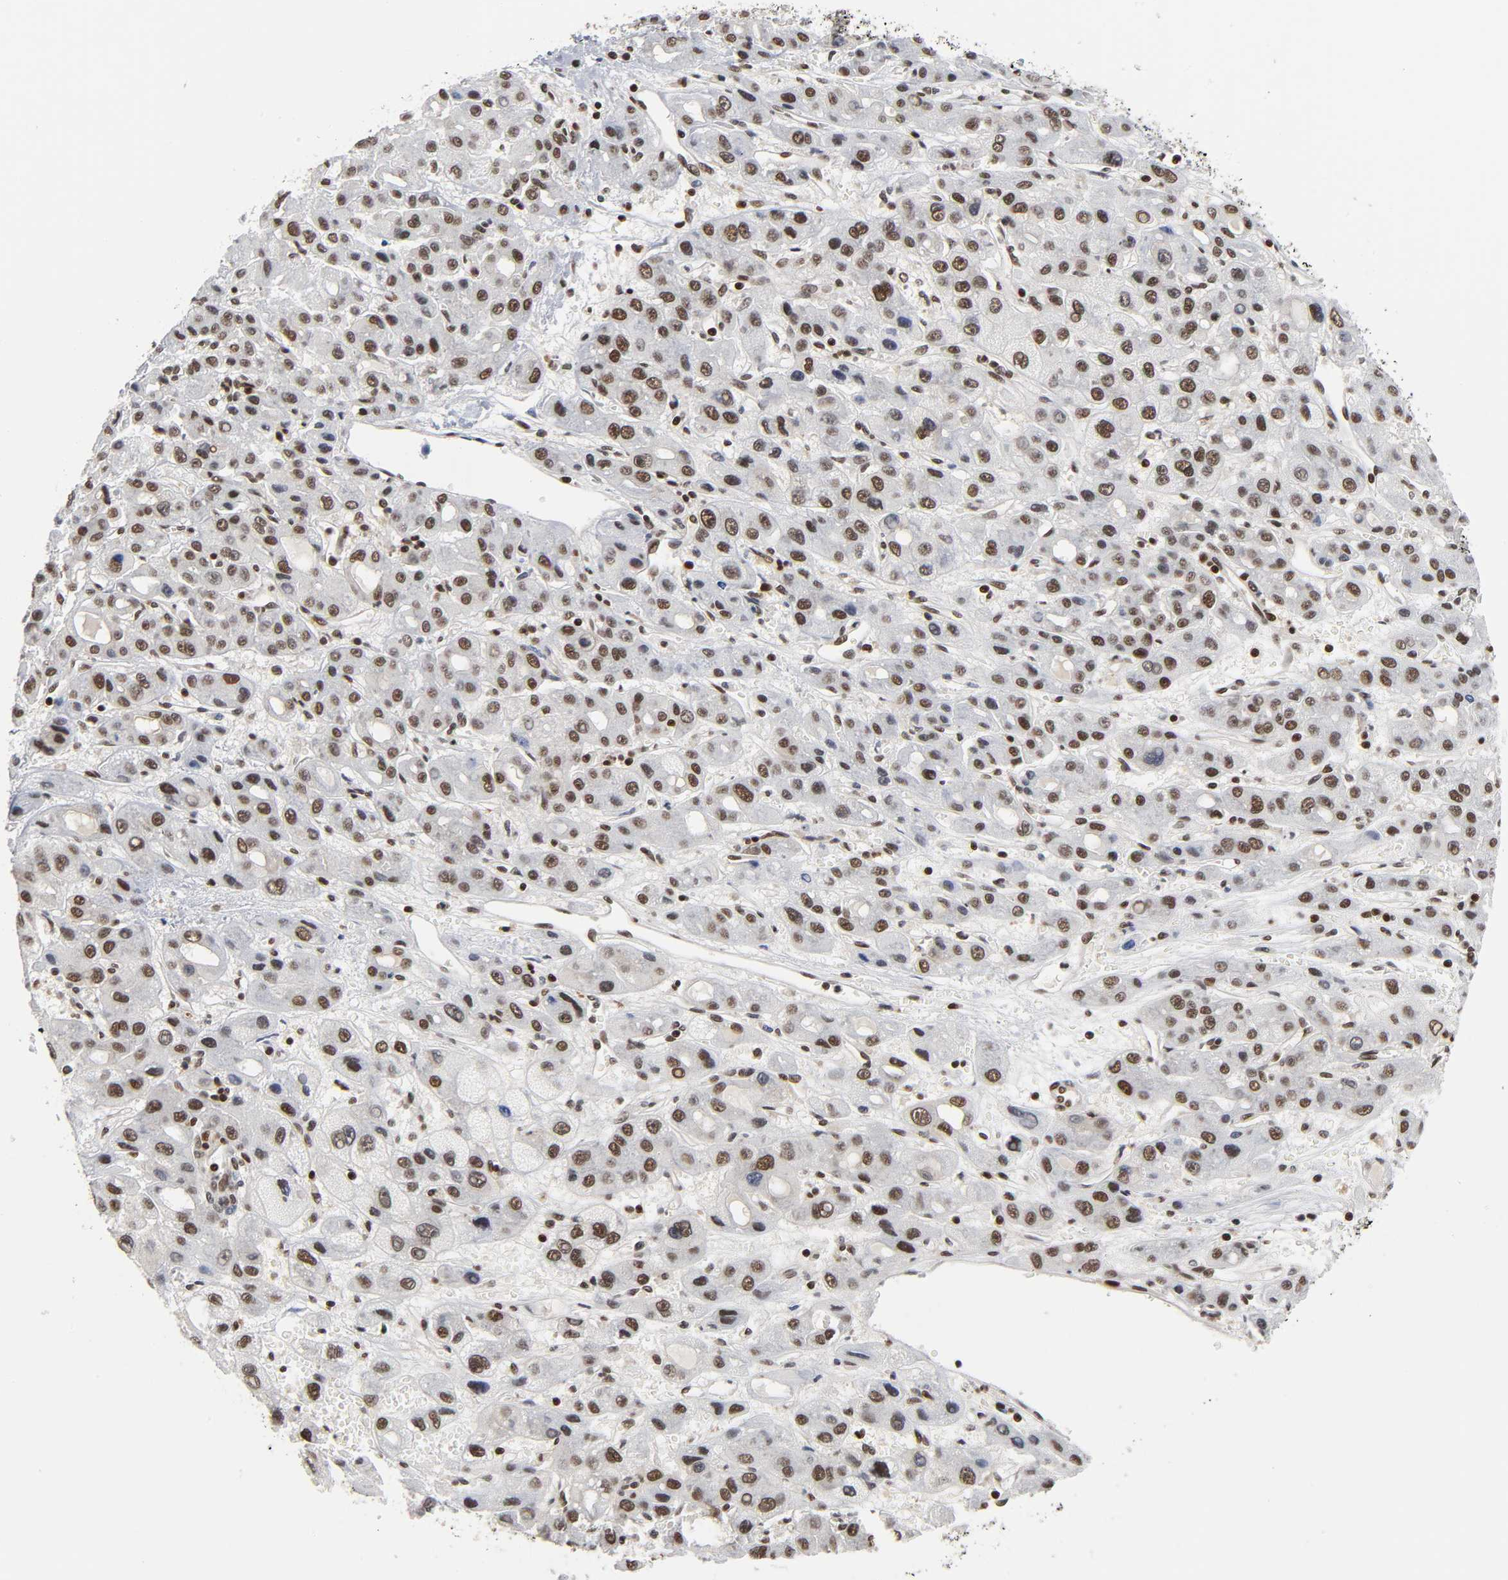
{"staining": {"intensity": "moderate", "quantity": ">75%", "location": "nuclear"}, "tissue": "liver cancer", "cell_type": "Tumor cells", "image_type": "cancer", "snomed": [{"axis": "morphology", "description": "Carcinoma, Hepatocellular, NOS"}, {"axis": "topography", "description": "Liver"}], "caption": "Liver cancer (hepatocellular carcinoma) was stained to show a protein in brown. There is medium levels of moderate nuclear staining in approximately >75% of tumor cells.", "gene": "ILKAP", "patient": {"sex": "male", "age": 55}}